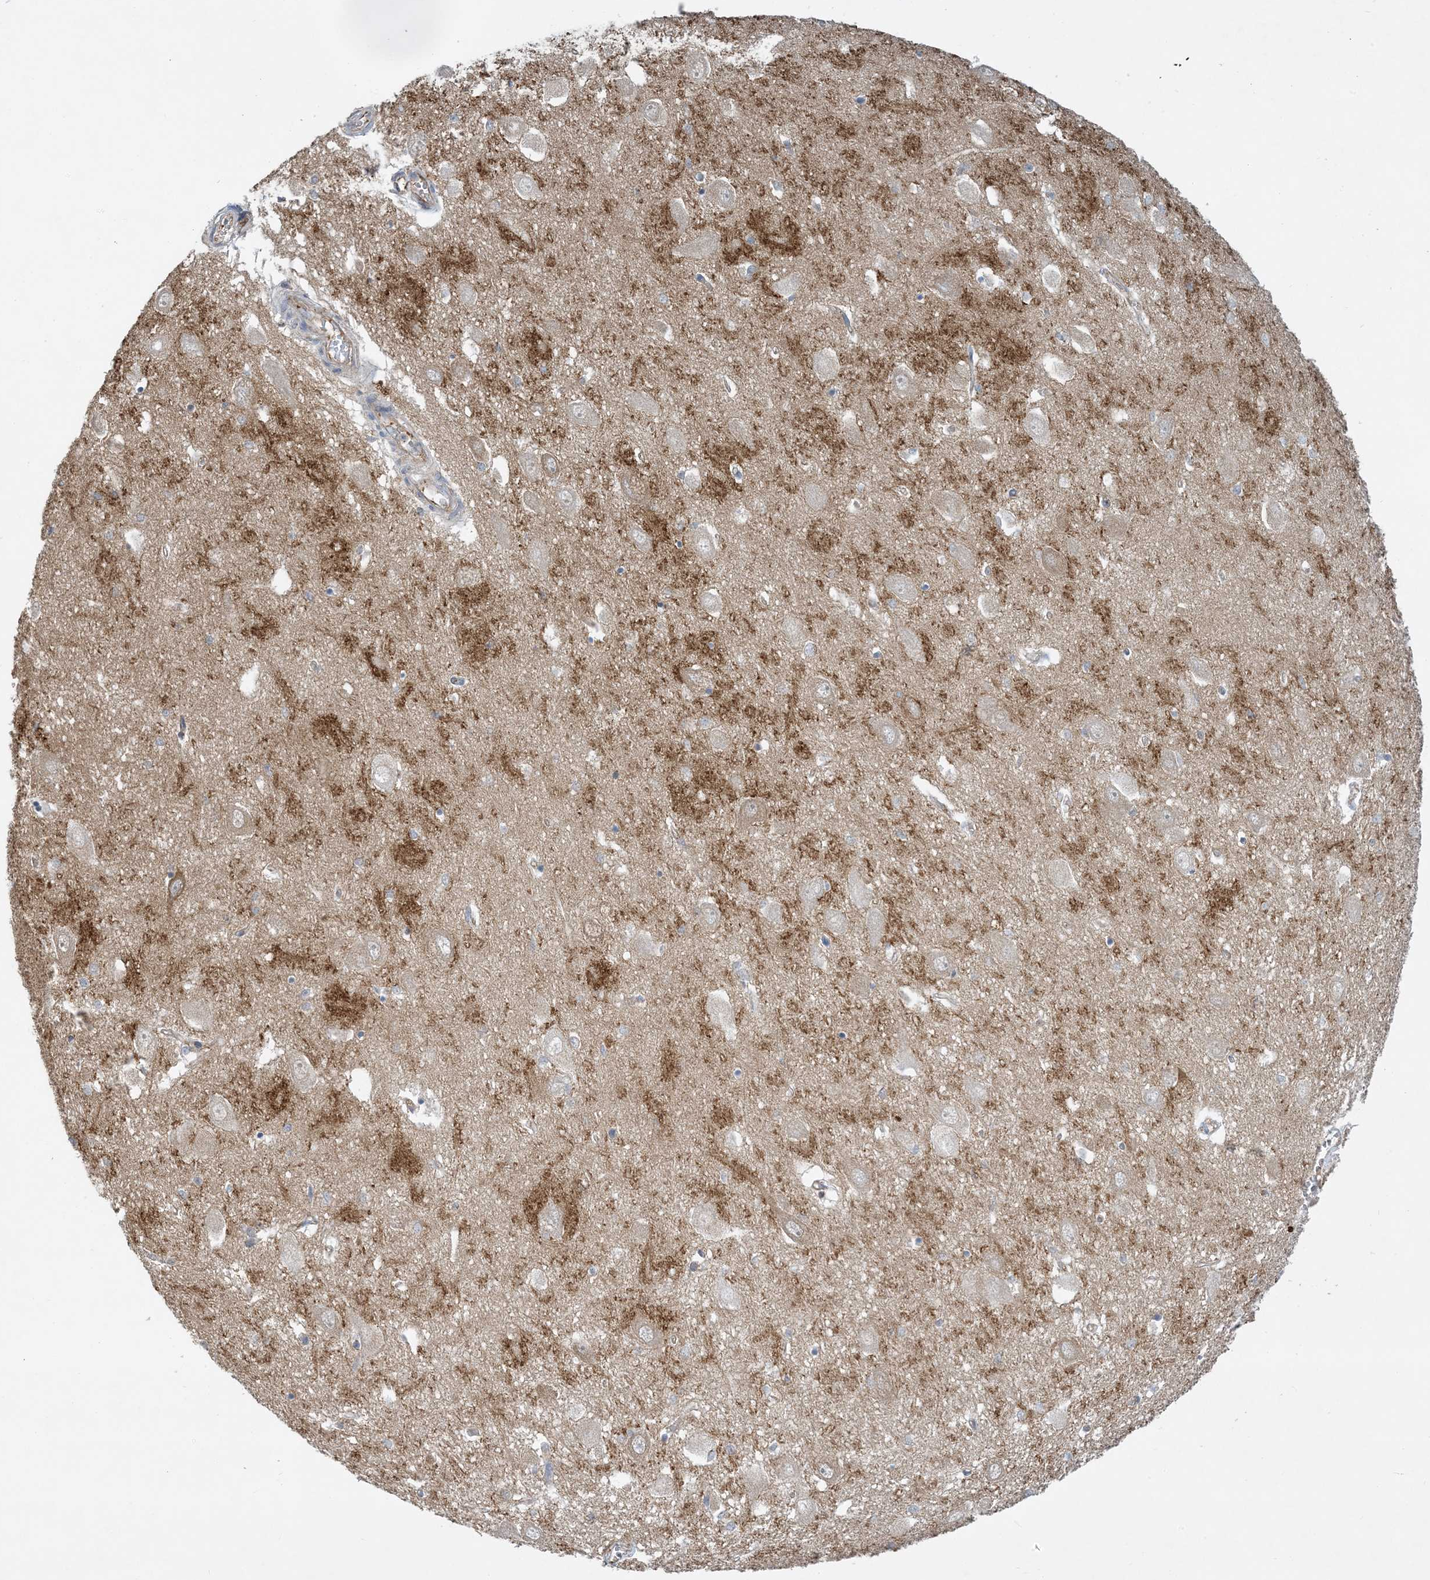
{"staining": {"intensity": "weak", "quantity": "<25%", "location": "cytoplasmic/membranous"}, "tissue": "hippocampus", "cell_type": "Glial cells", "image_type": "normal", "snomed": [{"axis": "morphology", "description": "Normal tissue, NOS"}, {"axis": "topography", "description": "Hippocampus"}], "caption": "Protein analysis of benign hippocampus exhibits no significant positivity in glial cells. (DAB (3,3'-diaminobenzidine) IHC with hematoxylin counter stain).", "gene": "SIDT1", "patient": {"sex": "female", "age": 64}}